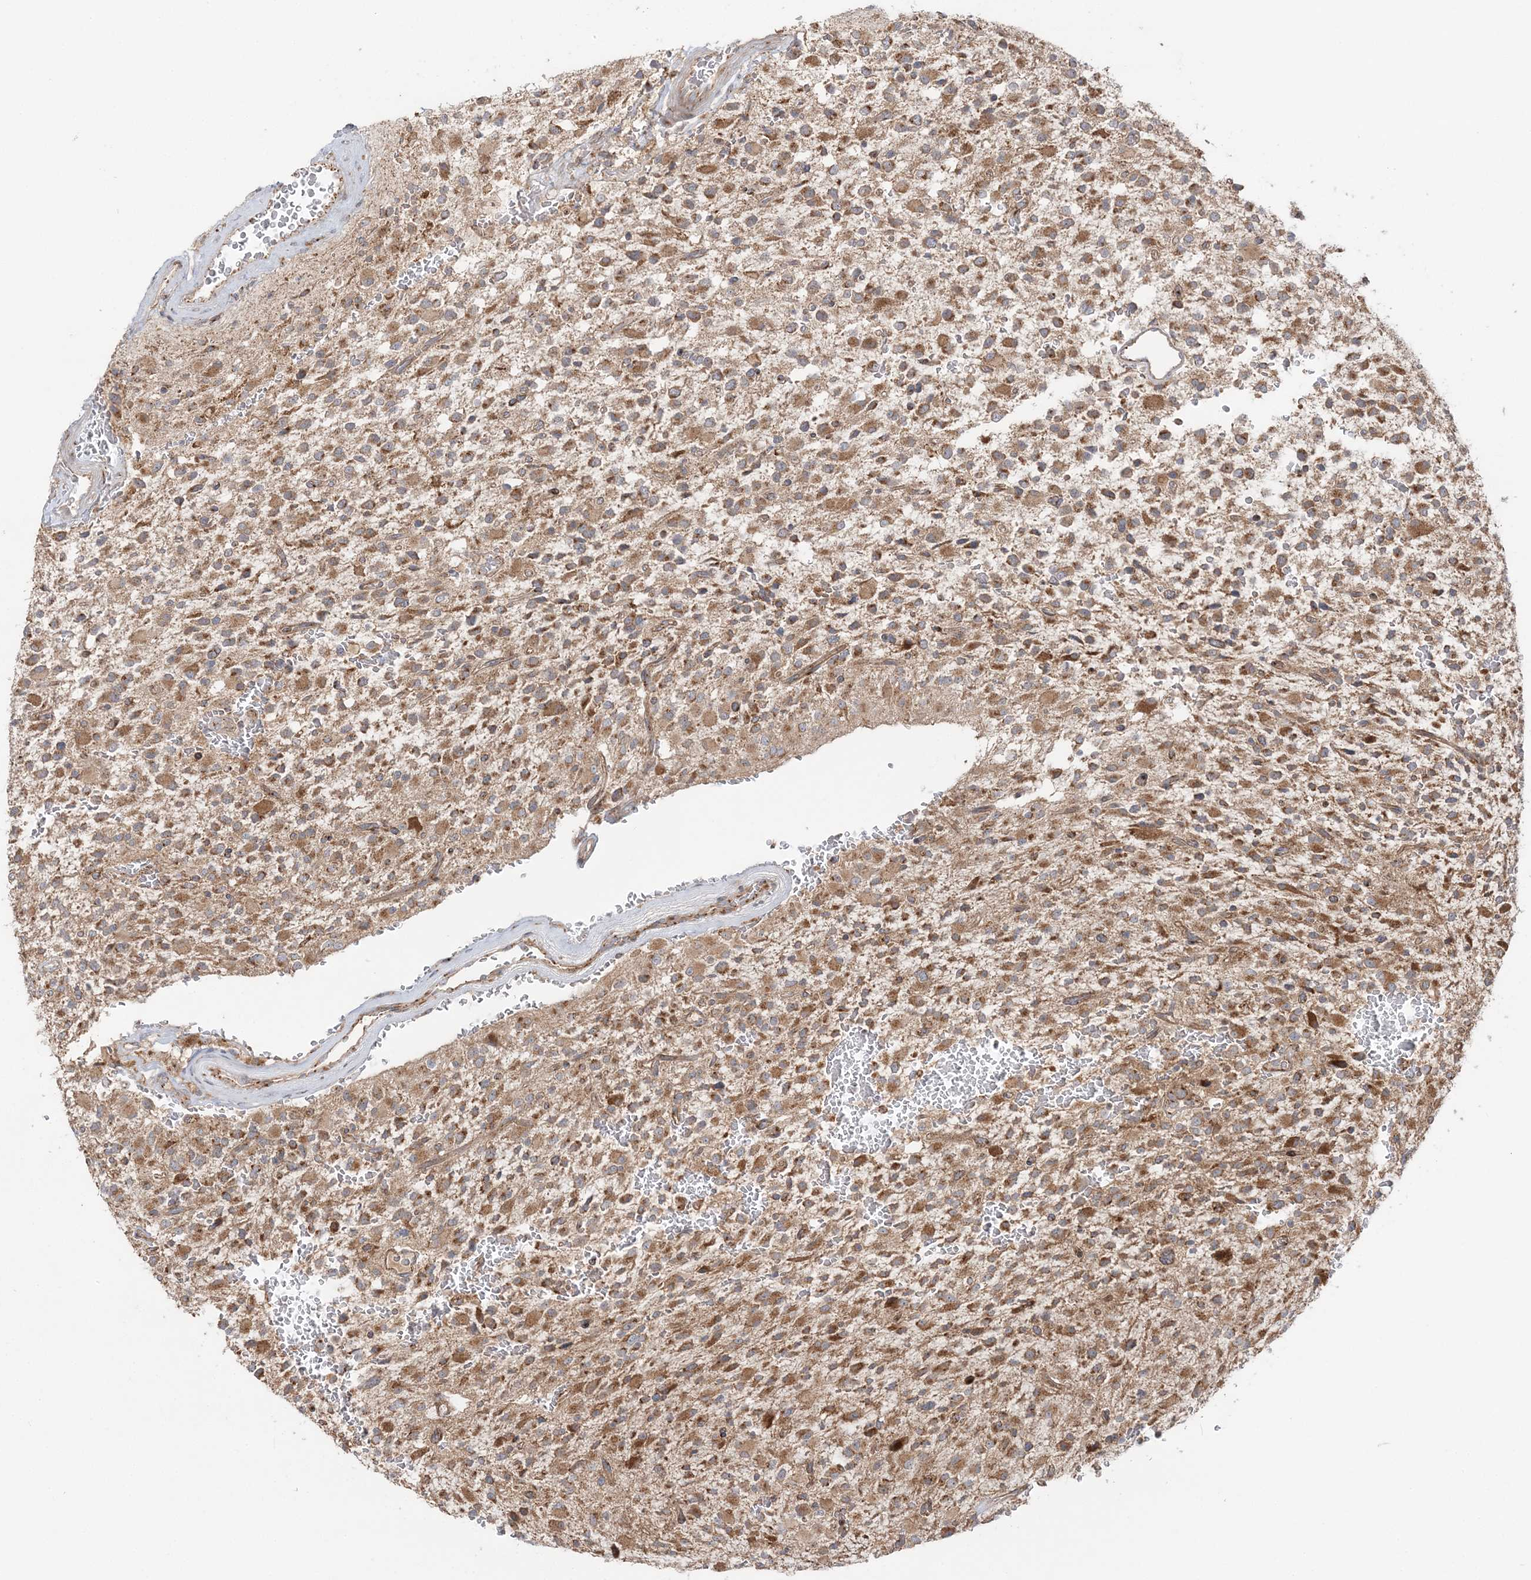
{"staining": {"intensity": "moderate", "quantity": ">75%", "location": "cytoplasmic/membranous"}, "tissue": "glioma", "cell_type": "Tumor cells", "image_type": "cancer", "snomed": [{"axis": "morphology", "description": "Glioma, malignant, High grade"}, {"axis": "topography", "description": "Brain"}], "caption": "Moderate cytoplasmic/membranous staining is seen in approximately >75% of tumor cells in glioma.", "gene": "ABCC3", "patient": {"sex": "male", "age": 34}}